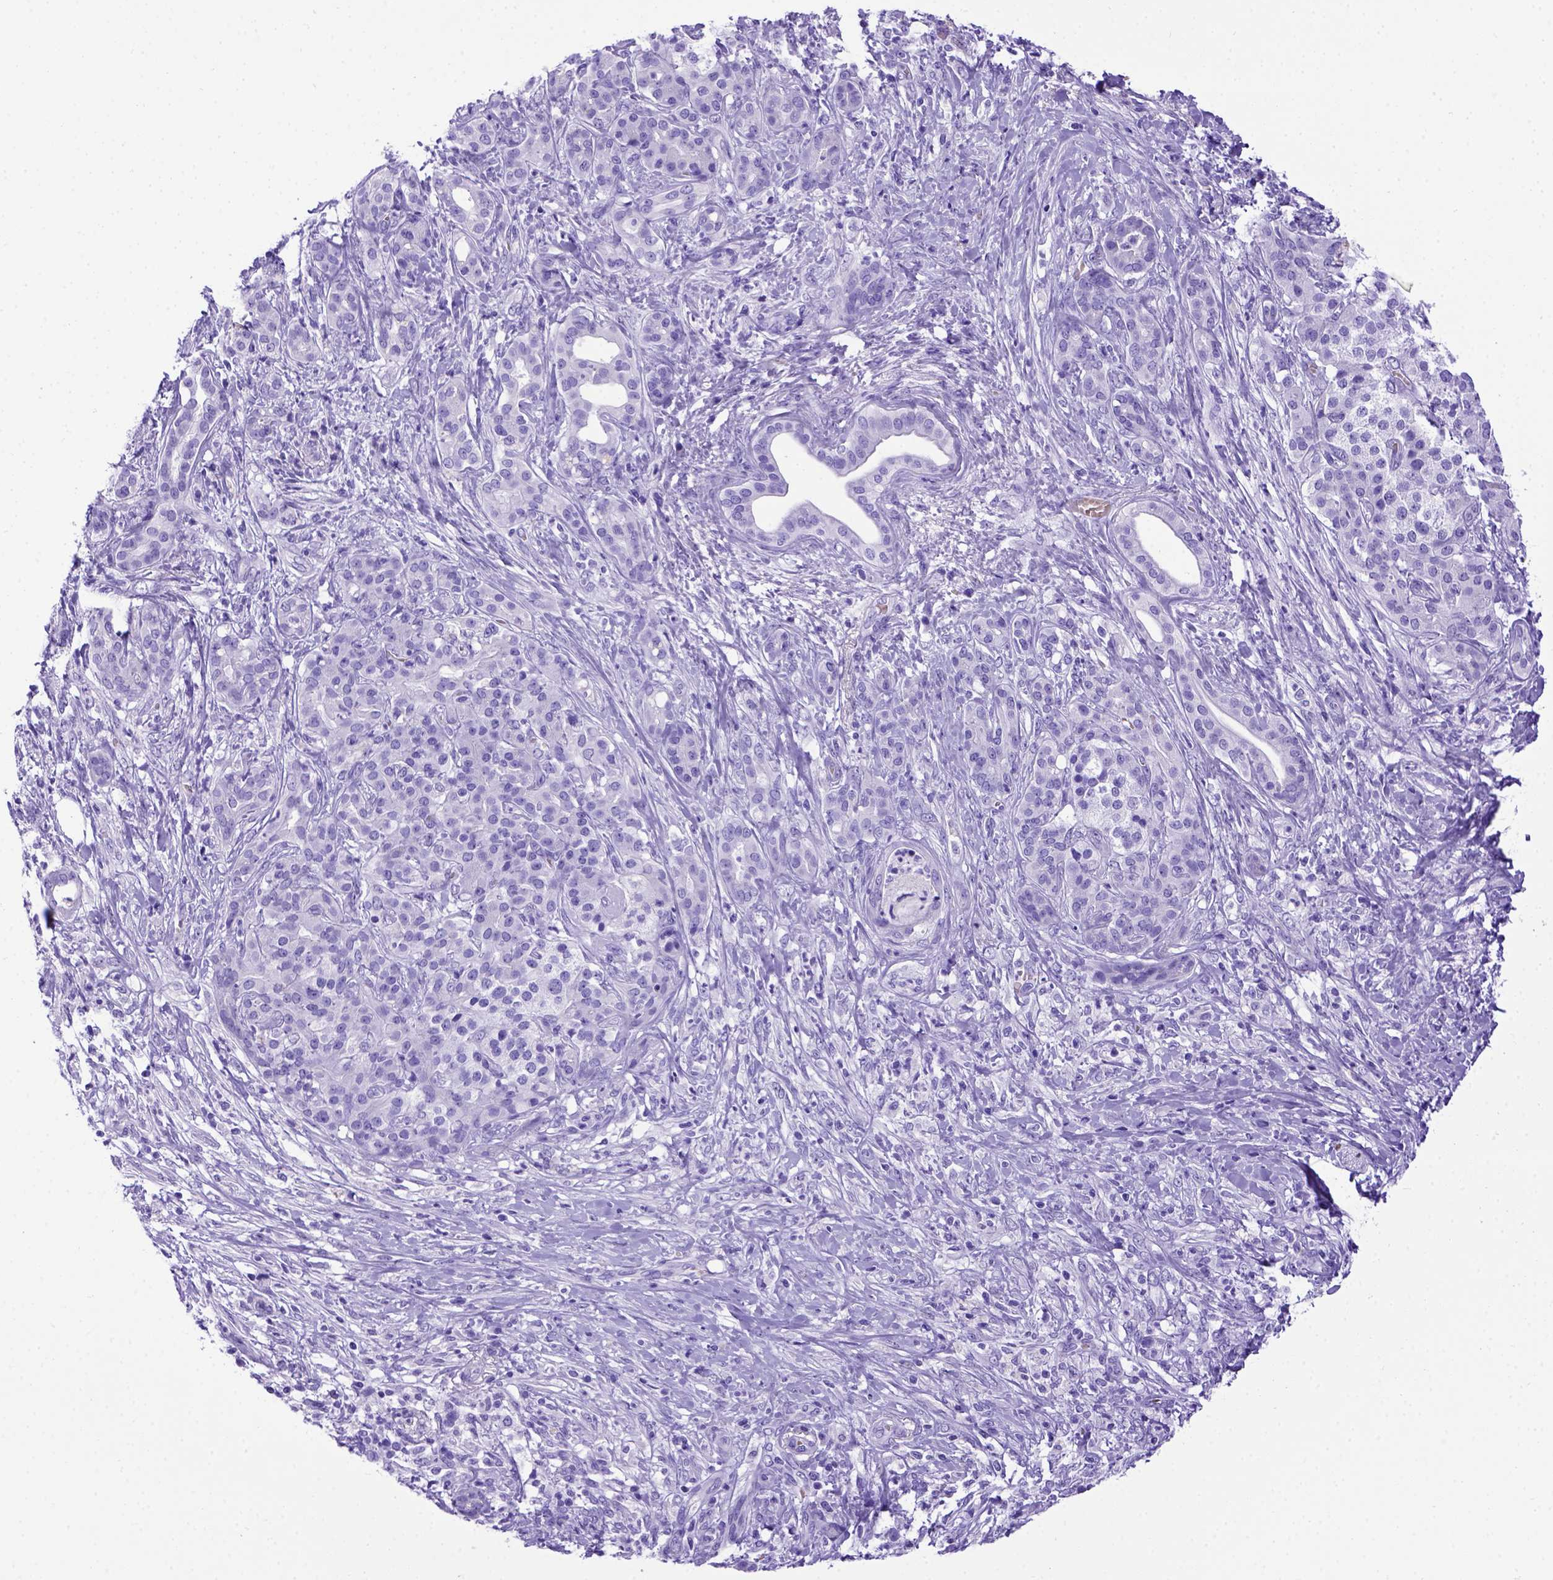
{"staining": {"intensity": "negative", "quantity": "none", "location": "none"}, "tissue": "pancreatic cancer", "cell_type": "Tumor cells", "image_type": "cancer", "snomed": [{"axis": "morphology", "description": "Normal tissue, NOS"}, {"axis": "morphology", "description": "Inflammation, NOS"}, {"axis": "morphology", "description": "Adenocarcinoma, NOS"}, {"axis": "topography", "description": "Pancreas"}], "caption": "High magnification brightfield microscopy of pancreatic cancer stained with DAB (brown) and counterstained with hematoxylin (blue): tumor cells show no significant expression.", "gene": "MEOX2", "patient": {"sex": "male", "age": 57}}